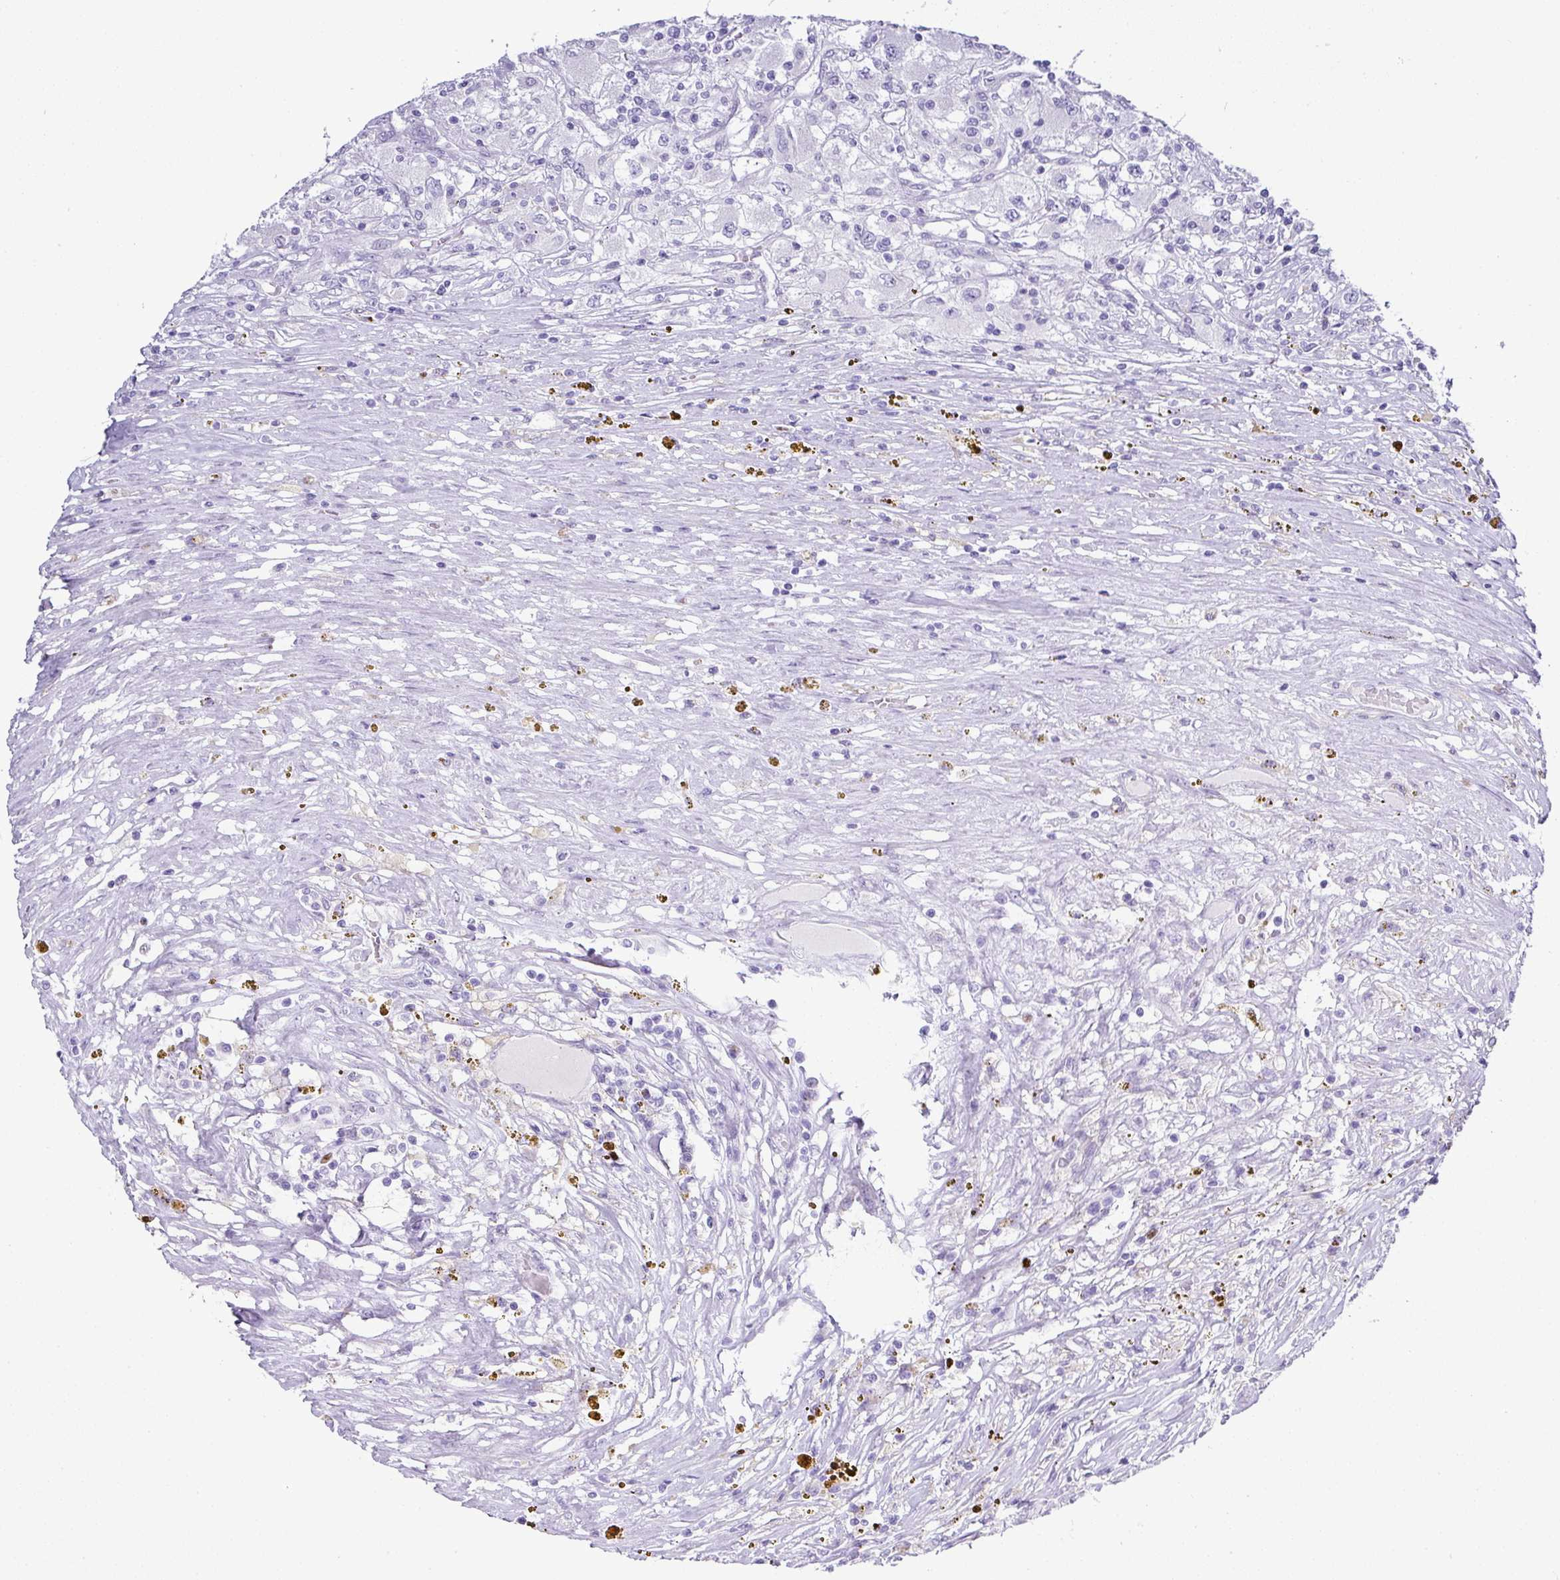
{"staining": {"intensity": "negative", "quantity": "none", "location": "none"}, "tissue": "renal cancer", "cell_type": "Tumor cells", "image_type": "cancer", "snomed": [{"axis": "morphology", "description": "Adenocarcinoma, NOS"}, {"axis": "topography", "description": "Kidney"}], "caption": "Renal cancer stained for a protein using immunohistochemistry (IHC) demonstrates no expression tumor cells.", "gene": "BCL11A", "patient": {"sex": "female", "age": 67}}